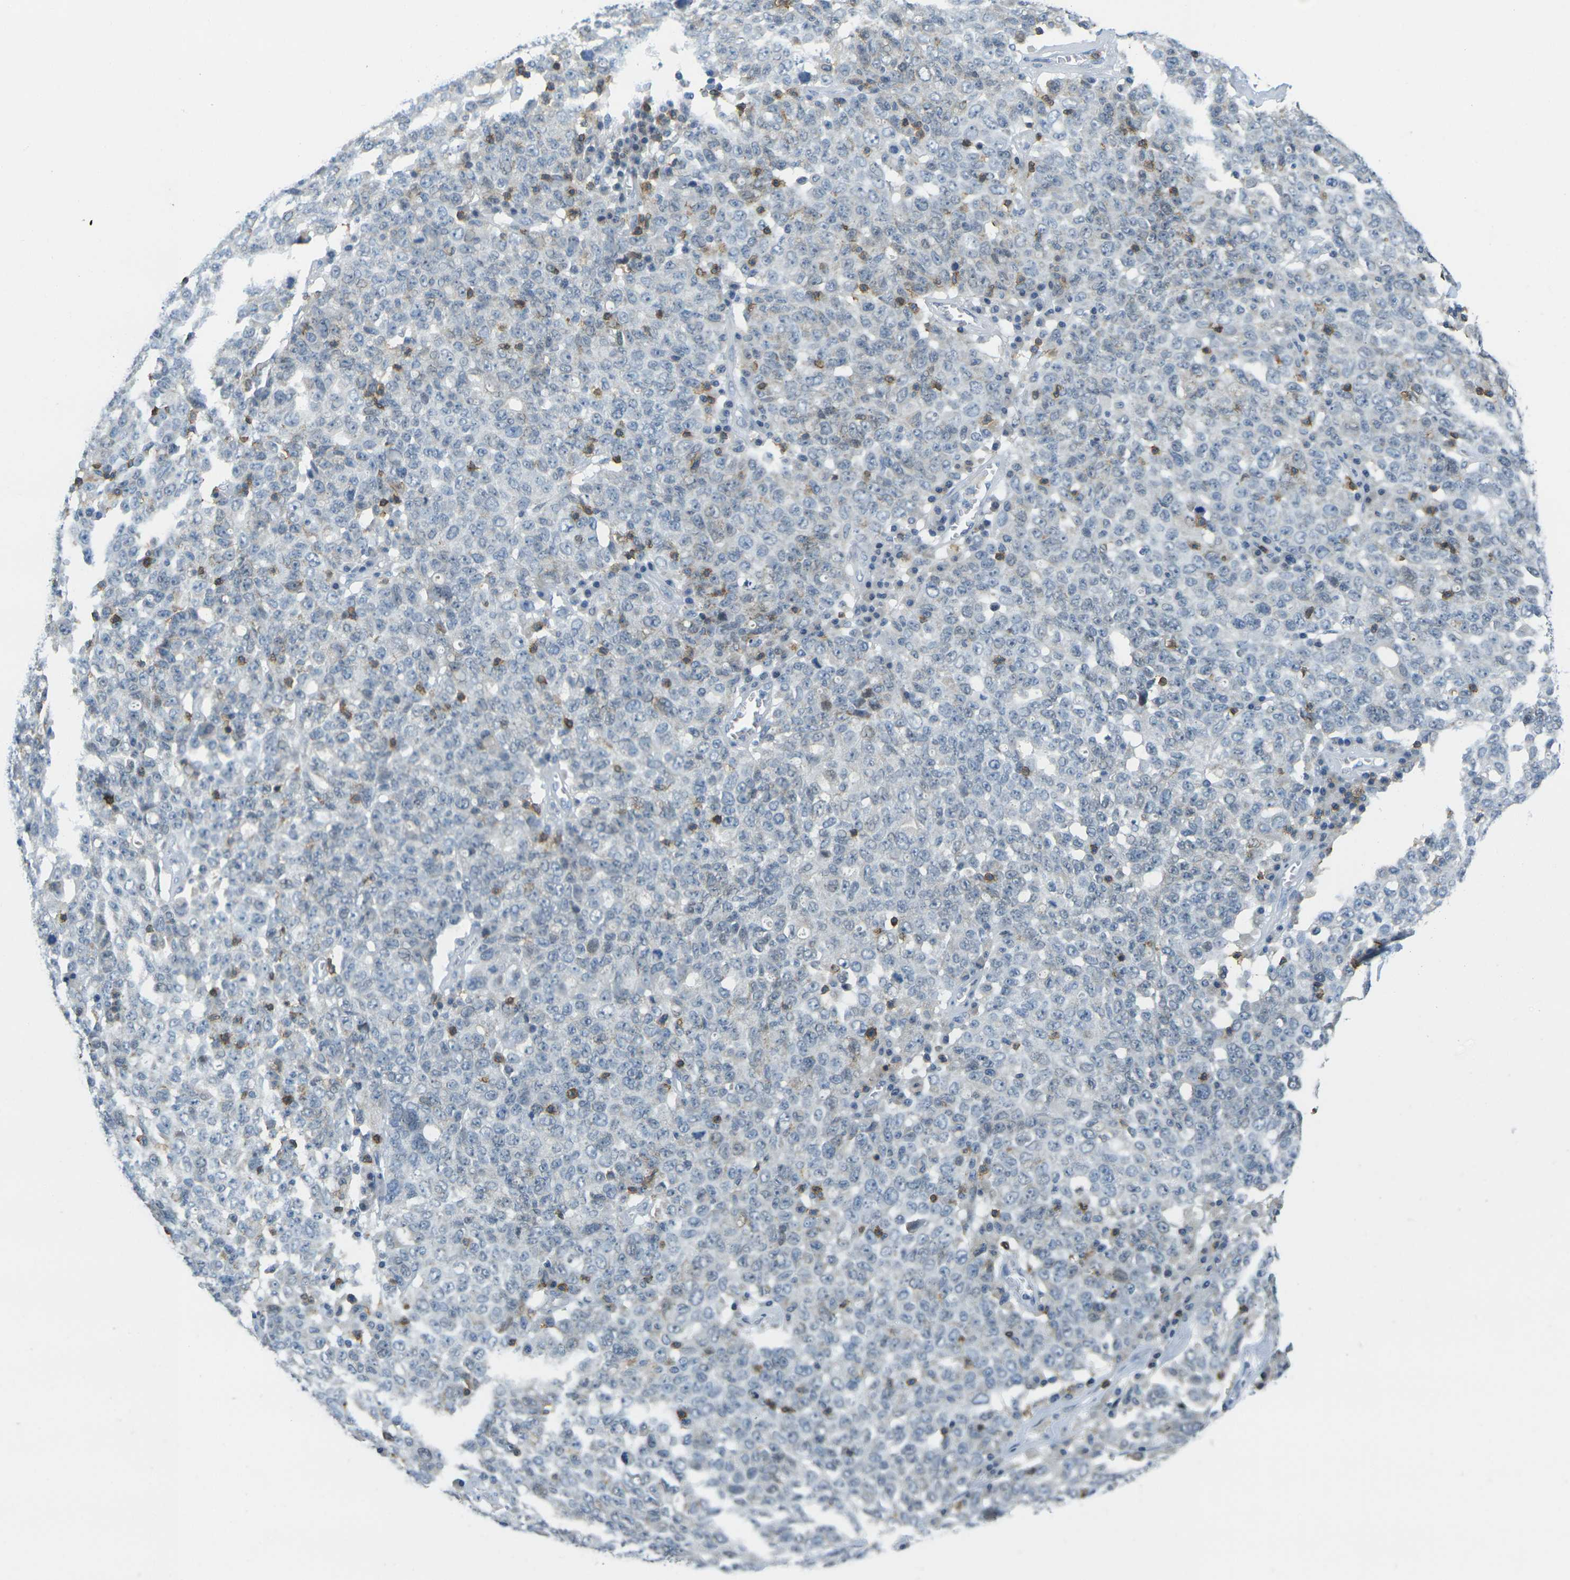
{"staining": {"intensity": "negative", "quantity": "none", "location": "none"}, "tissue": "ovarian cancer", "cell_type": "Tumor cells", "image_type": "cancer", "snomed": [{"axis": "morphology", "description": "Carcinoma, endometroid"}, {"axis": "topography", "description": "Ovary"}], "caption": "The immunohistochemistry micrograph has no significant staining in tumor cells of ovarian cancer tissue.", "gene": "CD3D", "patient": {"sex": "female", "age": 62}}